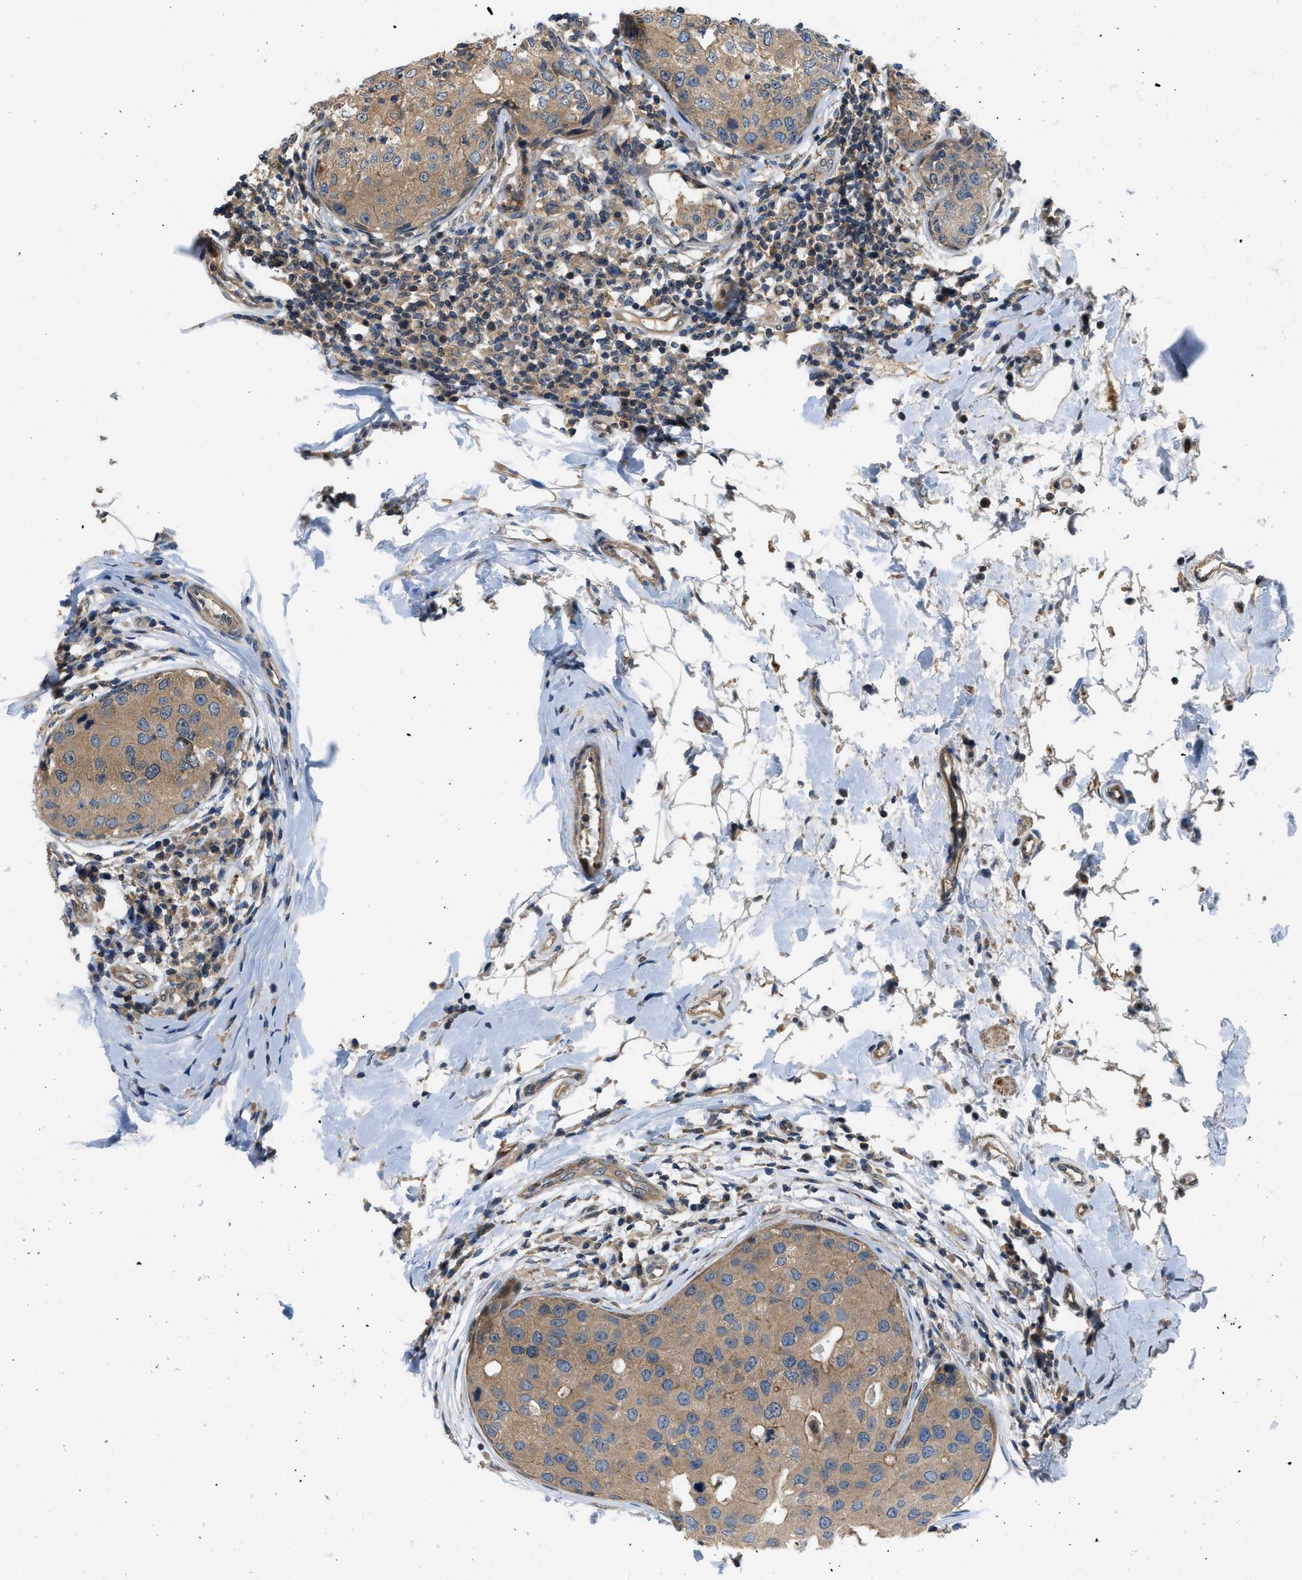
{"staining": {"intensity": "moderate", "quantity": ">75%", "location": "cytoplasmic/membranous"}, "tissue": "breast cancer", "cell_type": "Tumor cells", "image_type": "cancer", "snomed": [{"axis": "morphology", "description": "Duct carcinoma"}, {"axis": "topography", "description": "Breast"}], "caption": "A medium amount of moderate cytoplasmic/membranous staining is identified in approximately >75% of tumor cells in infiltrating ductal carcinoma (breast) tissue. (Brightfield microscopy of DAB IHC at high magnification).", "gene": "GPR31", "patient": {"sex": "female", "age": 27}}